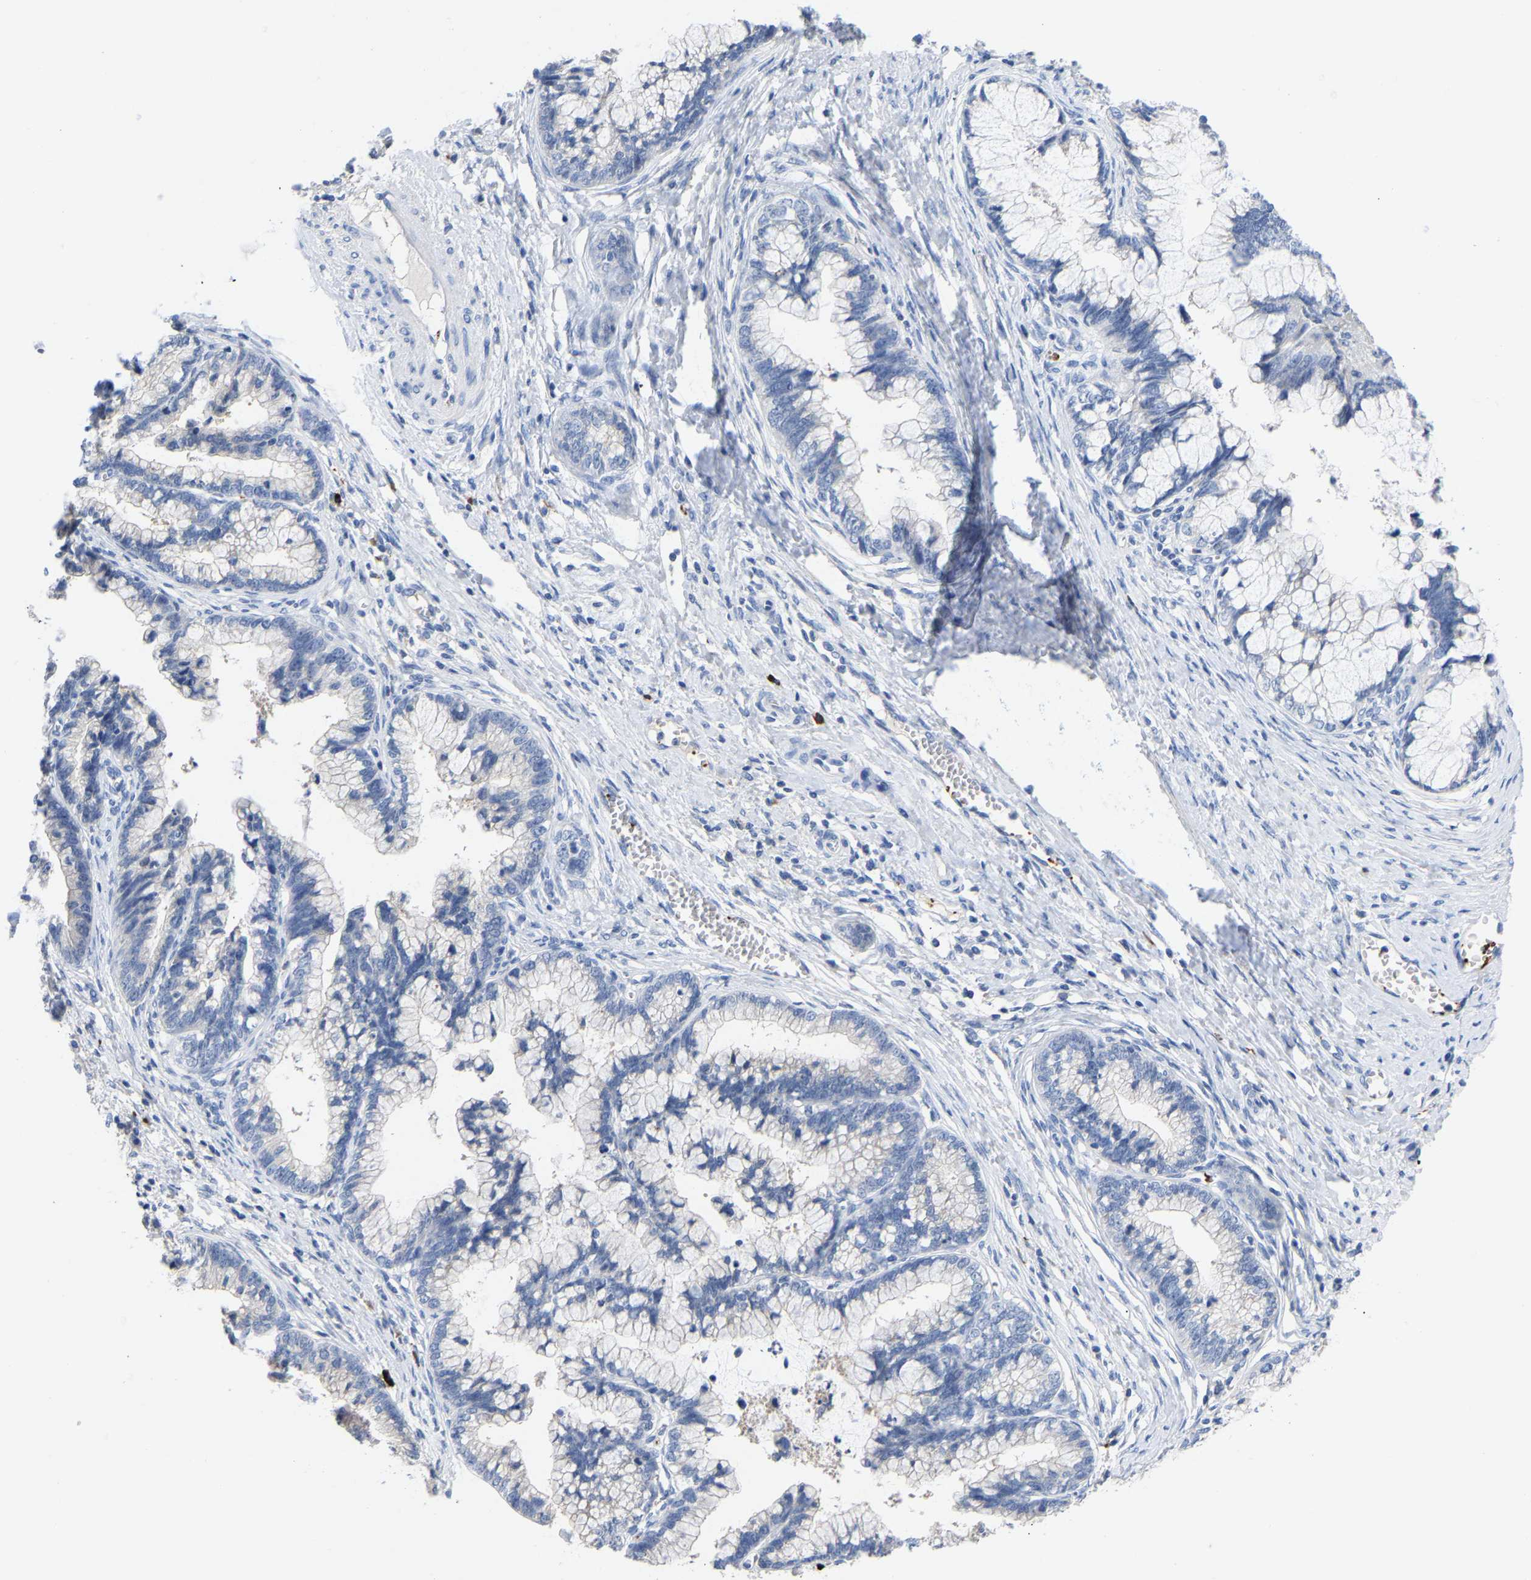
{"staining": {"intensity": "negative", "quantity": "none", "location": "none"}, "tissue": "cervical cancer", "cell_type": "Tumor cells", "image_type": "cancer", "snomed": [{"axis": "morphology", "description": "Adenocarcinoma, NOS"}, {"axis": "topography", "description": "Cervix"}], "caption": "Human adenocarcinoma (cervical) stained for a protein using IHC shows no expression in tumor cells.", "gene": "FGF18", "patient": {"sex": "female", "age": 44}}